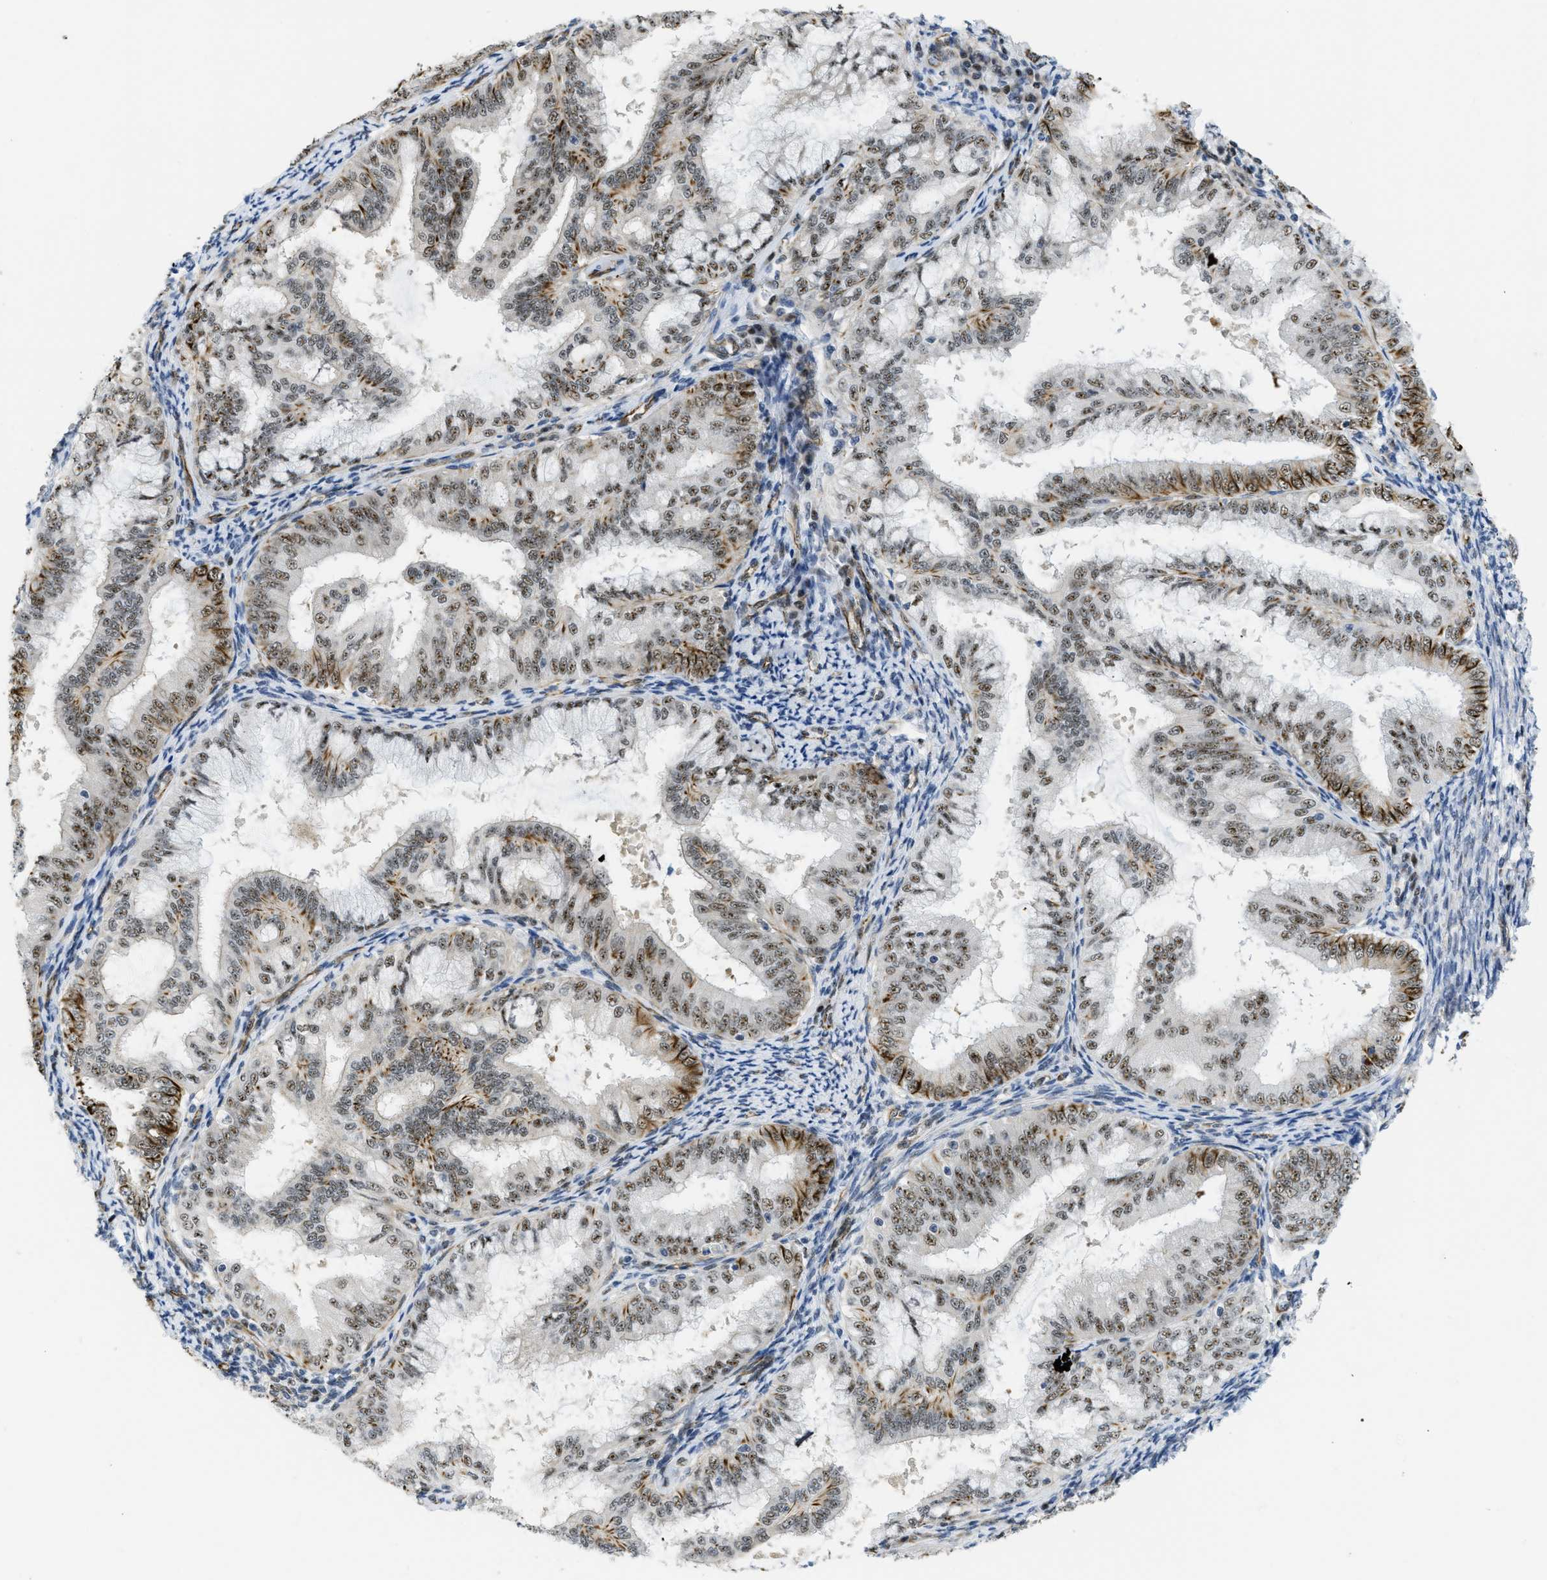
{"staining": {"intensity": "moderate", "quantity": ">75%", "location": "nuclear"}, "tissue": "endometrial cancer", "cell_type": "Tumor cells", "image_type": "cancer", "snomed": [{"axis": "morphology", "description": "Adenocarcinoma, NOS"}, {"axis": "topography", "description": "Endometrium"}], "caption": "A high-resolution histopathology image shows immunohistochemistry staining of endometrial adenocarcinoma, which reveals moderate nuclear expression in about >75% of tumor cells.", "gene": "LRRC8B", "patient": {"sex": "female", "age": 63}}